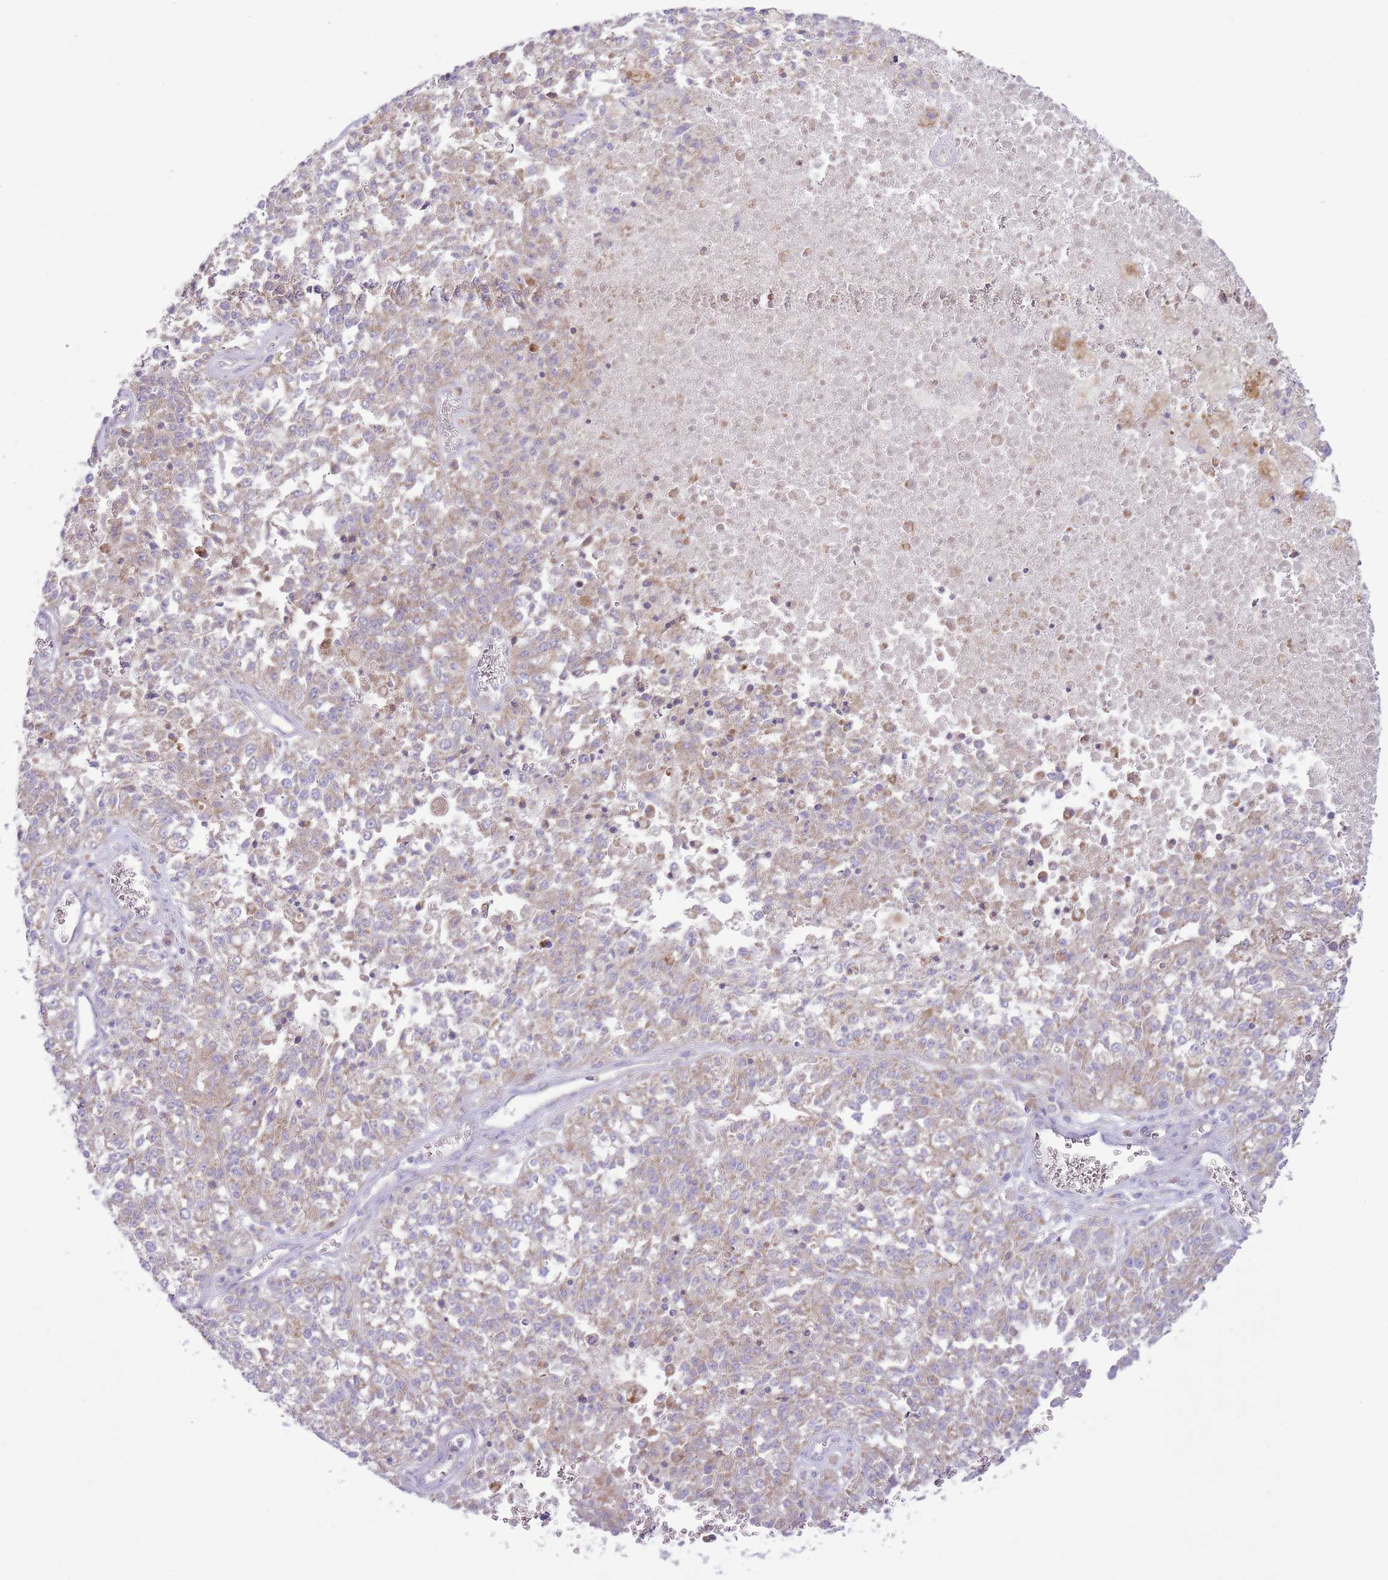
{"staining": {"intensity": "weak", "quantity": "25%-75%", "location": "cytoplasmic/membranous"}, "tissue": "melanoma", "cell_type": "Tumor cells", "image_type": "cancer", "snomed": [{"axis": "morphology", "description": "Malignant melanoma, NOS"}, {"axis": "topography", "description": "Skin"}], "caption": "Tumor cells exhibit weak cytoplasmic/membranous positivity in about 25%-75% of cells in malignant melanoma. (brown staining indicates protein expression, while blue staining denotes nuclei).", "gene": "OAZ2", "patient": {"sex": "female", "age": 64}}